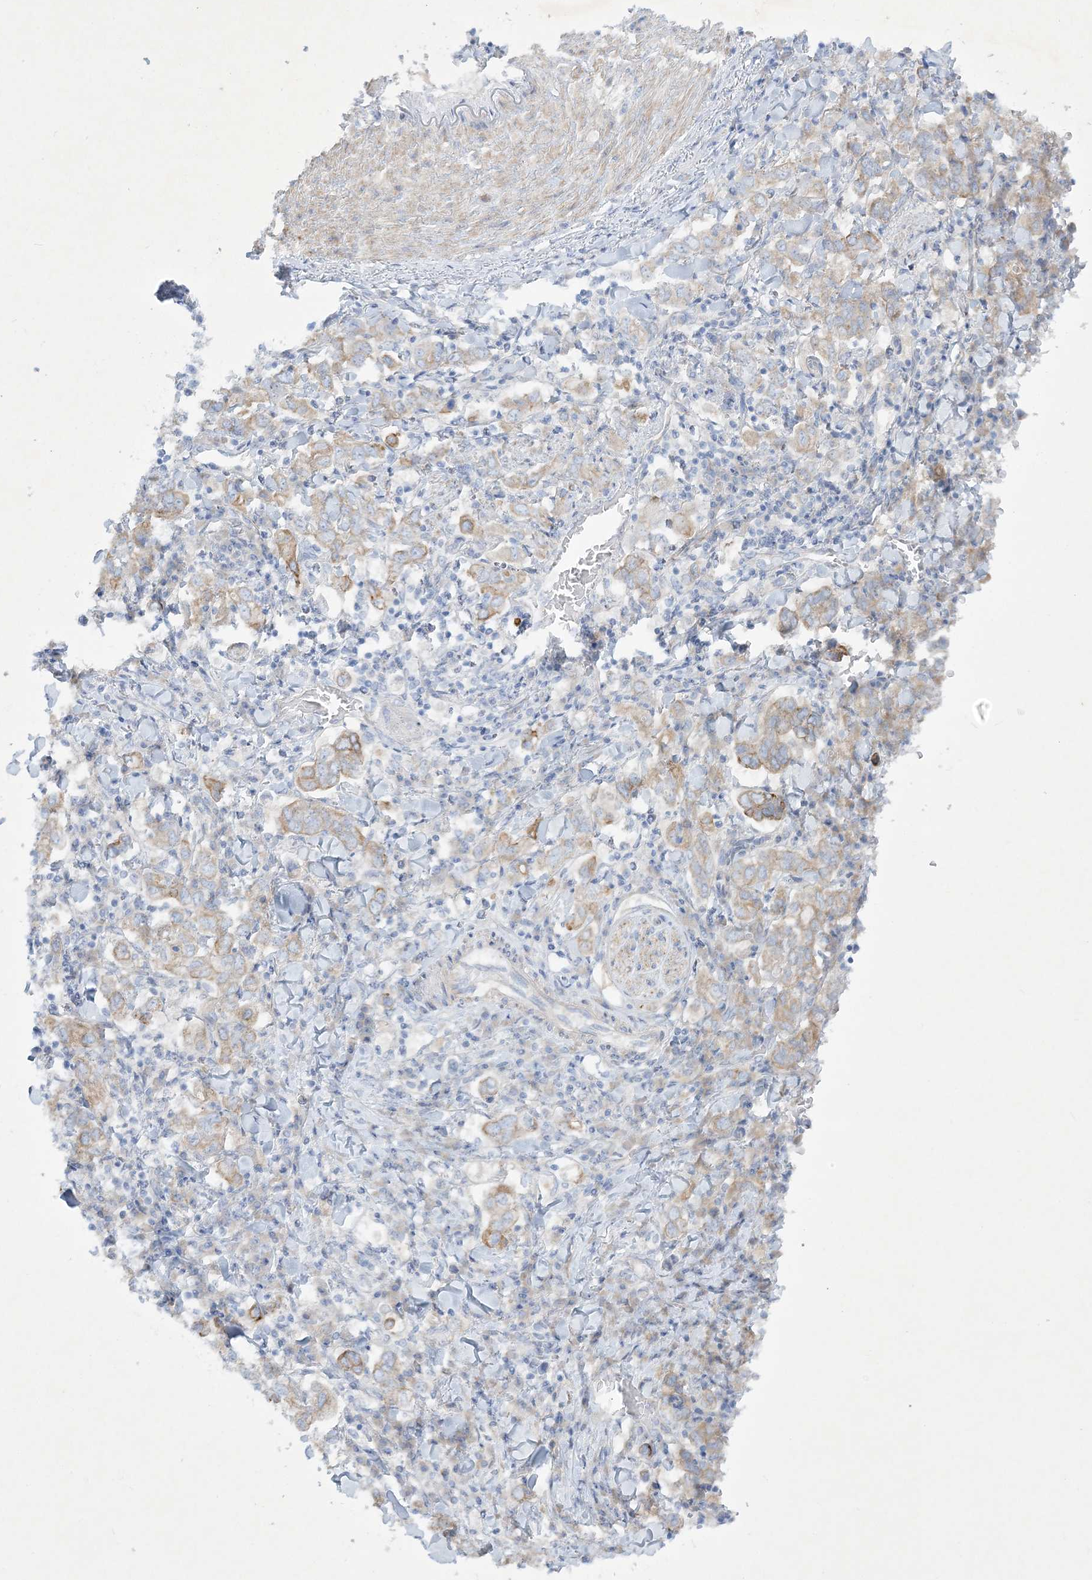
{"staining": {"intensity": "moderate", "quantity": ">75%", "location": "cytoplasmic/membranous"}, "tissue": "stomach cancer", "cell_type": "Tumor cells", "image_type": "cancer", "snomed": [{"axis": "morphology", "description": "Adenocarcinoma, NOS"}, {"axis": "topography", "description": "Stomach, upper"}], "caption": "Immunohistochemistry (IHC) image of stomach cancer stained for a protein (brown), which displays medium levels of moderate cytoplasmic/membranous staining in approximately >75% of tumor cells.", "gene": "FARSB", "patient": {"sex": "male", "age": 62}}